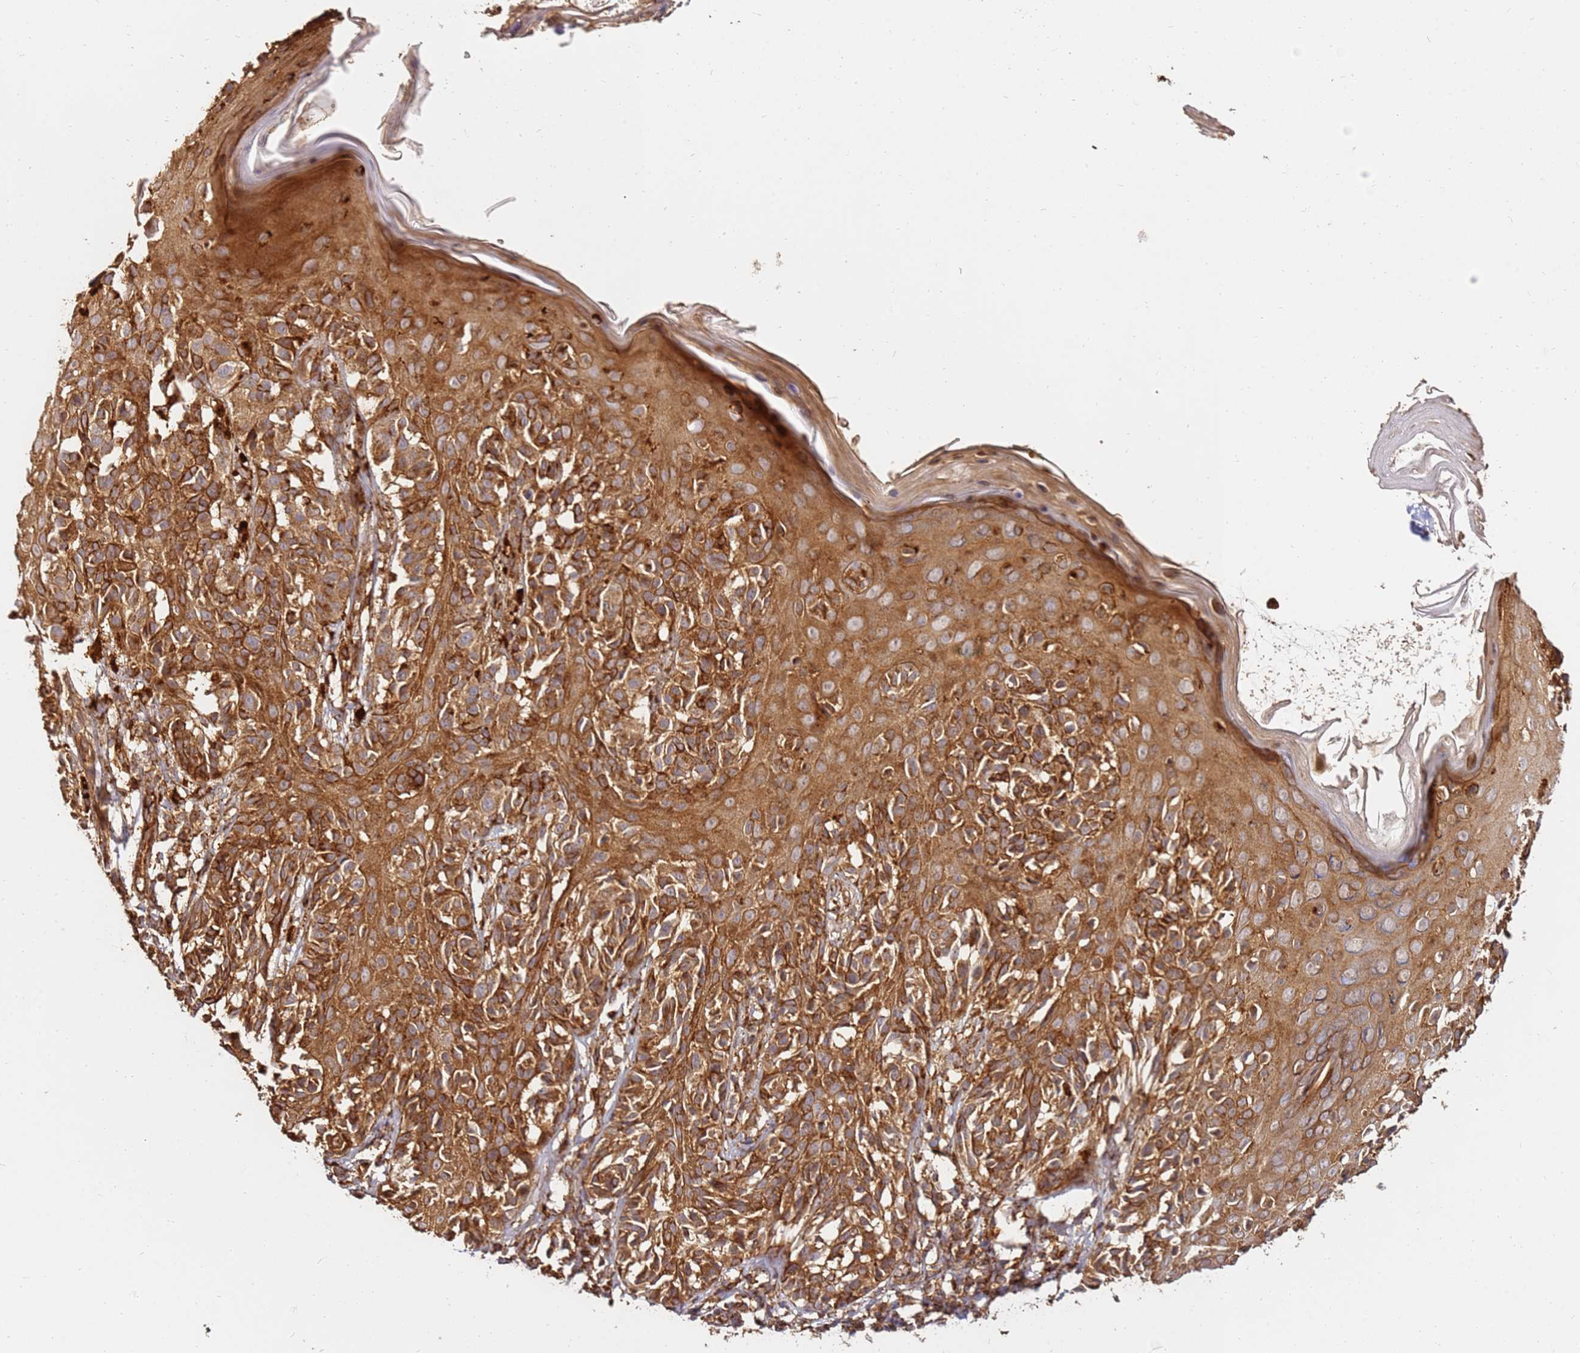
{"staining": {"intensity": "strong", "quantity": ">75%", "location": "cytoplasmic/membranous"}, "tissue": "melanoma", "cell_type": "Tumor cells", "image_type": "cancer", "snomed": [{"axis": "morphology", "description": "Malignant melanoma, NOS"}, {"axis": "topography", "description": "Skin"}], "caption": "DAB immunohistochemical staining of malignant melanoma reveals strong cytoplasmic/membranous protein expression in about >75% of tumor cells. Immunohistochemistry (ihc) stains the protein of interest in brown and the nuclei are stained blue.", "gene": "DVL3", "patient": {"sex": "male", "age": 38}}